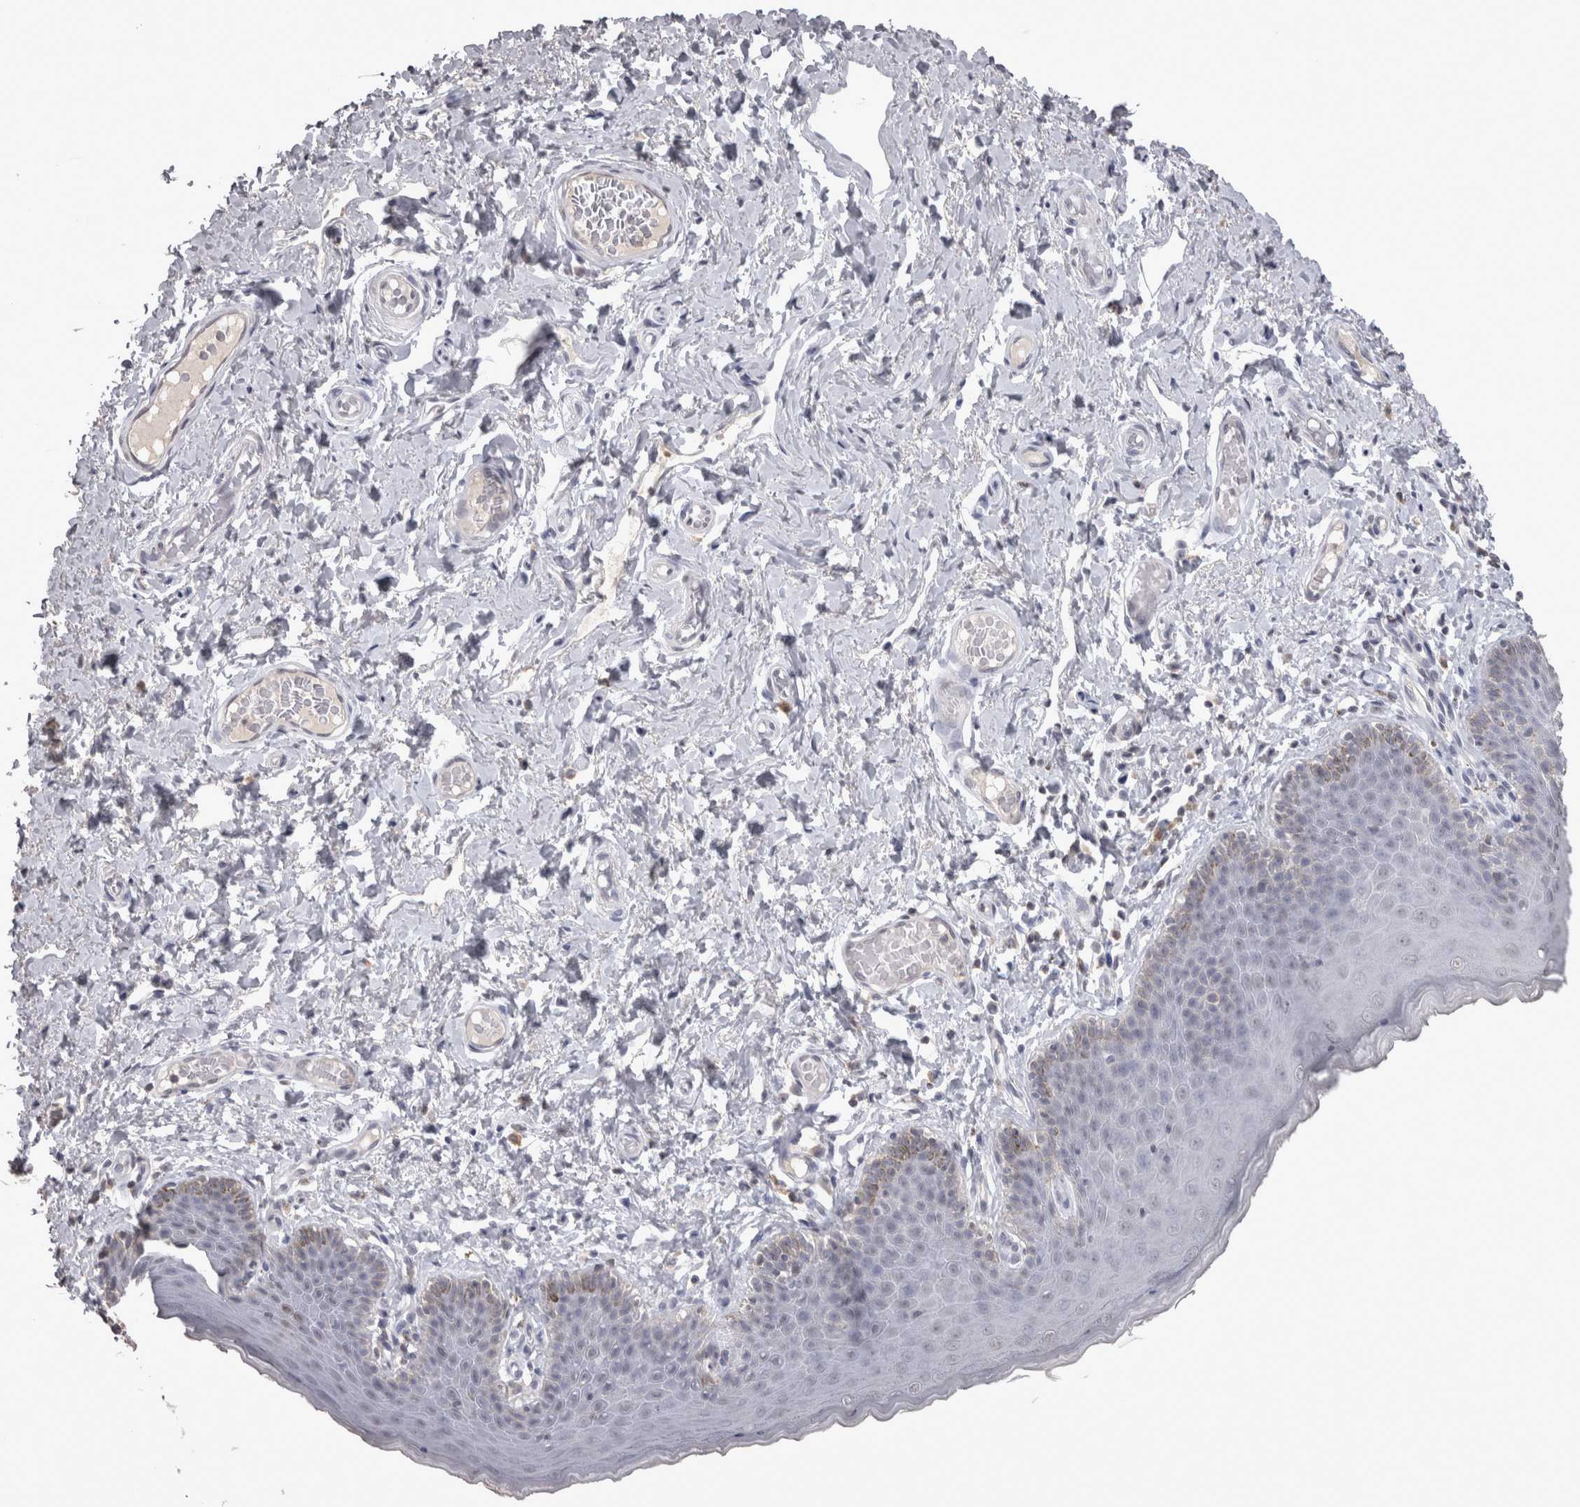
{"staining": {"intensity": "weak", "quantity": "<25%", "location": "cytoplasmic/membranous"}, "tissue": "skin", "cell_type": "Epidermal cells", "image_type": "normal", "snomed": [{"axis": "morphology", "description": "Normal tissue, NOS"}, {"axis": "topography", "description": "Vulva"}], "caption": "A high-resolution image shows immunohistochemistry staining of normal skin, which reveals no significant positivity in epidermal cells.", "gene": "LAX1", "patient": {"sex": "female", "age": 66}}